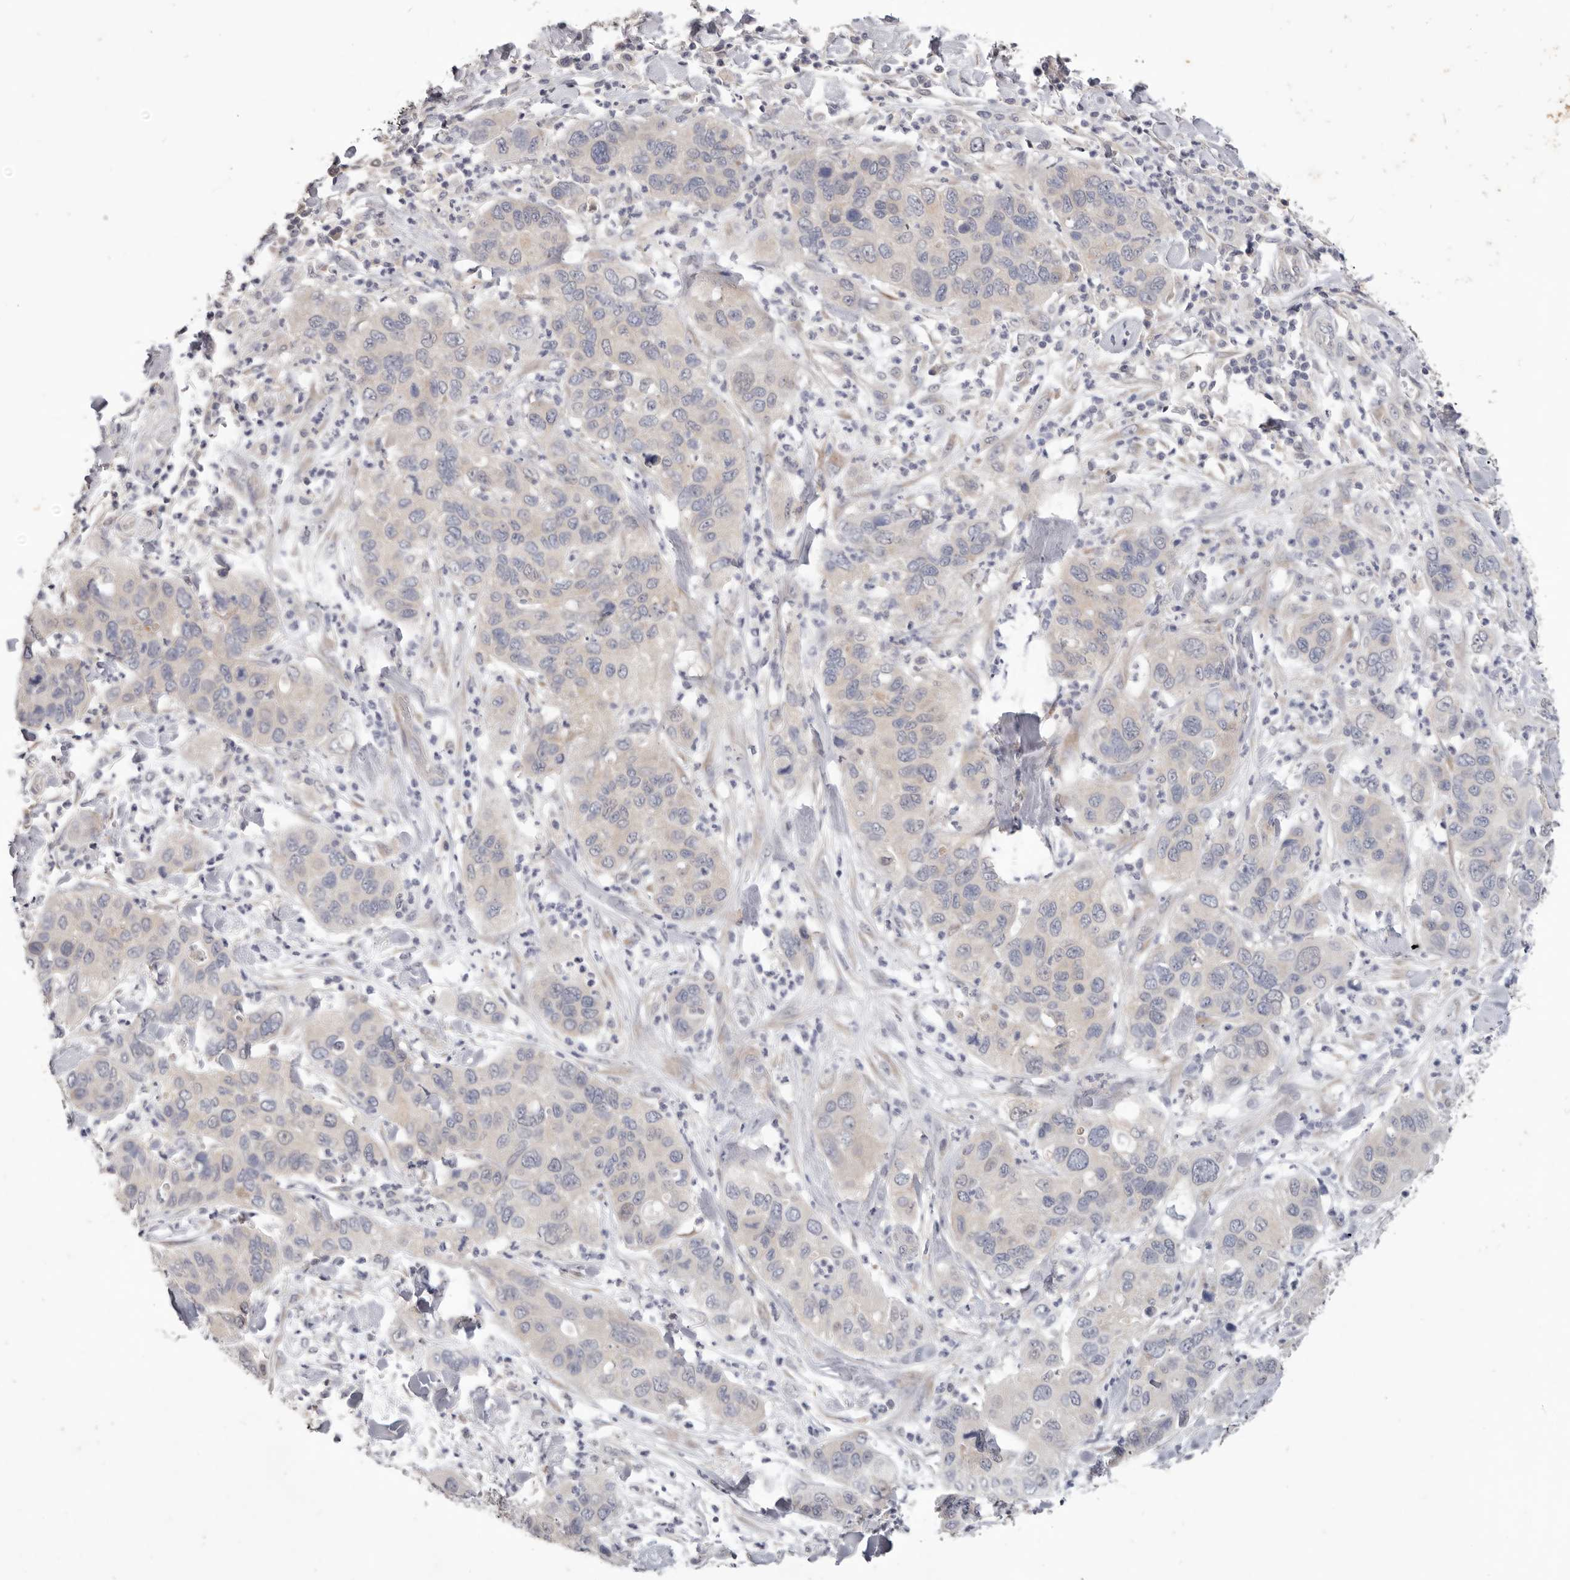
{"staining": {"intensity": "negative", "quantity": "none", "location": "none"}, "tissue": "pancreatic cancer", "cell_type": "Tumor cells", "image_type": "cancer", "snomed": [{"axis": "morphology", "description": "Adenocarcinoma, NOS"}, {"axis": "topography", "description": "Pancreas"}], "caption": "Tumor cells show no significant protein staining in adenocarcinoma (pancreatic).", "gene": "WDR77", "patient": {"sex": "female", "age": 71}}